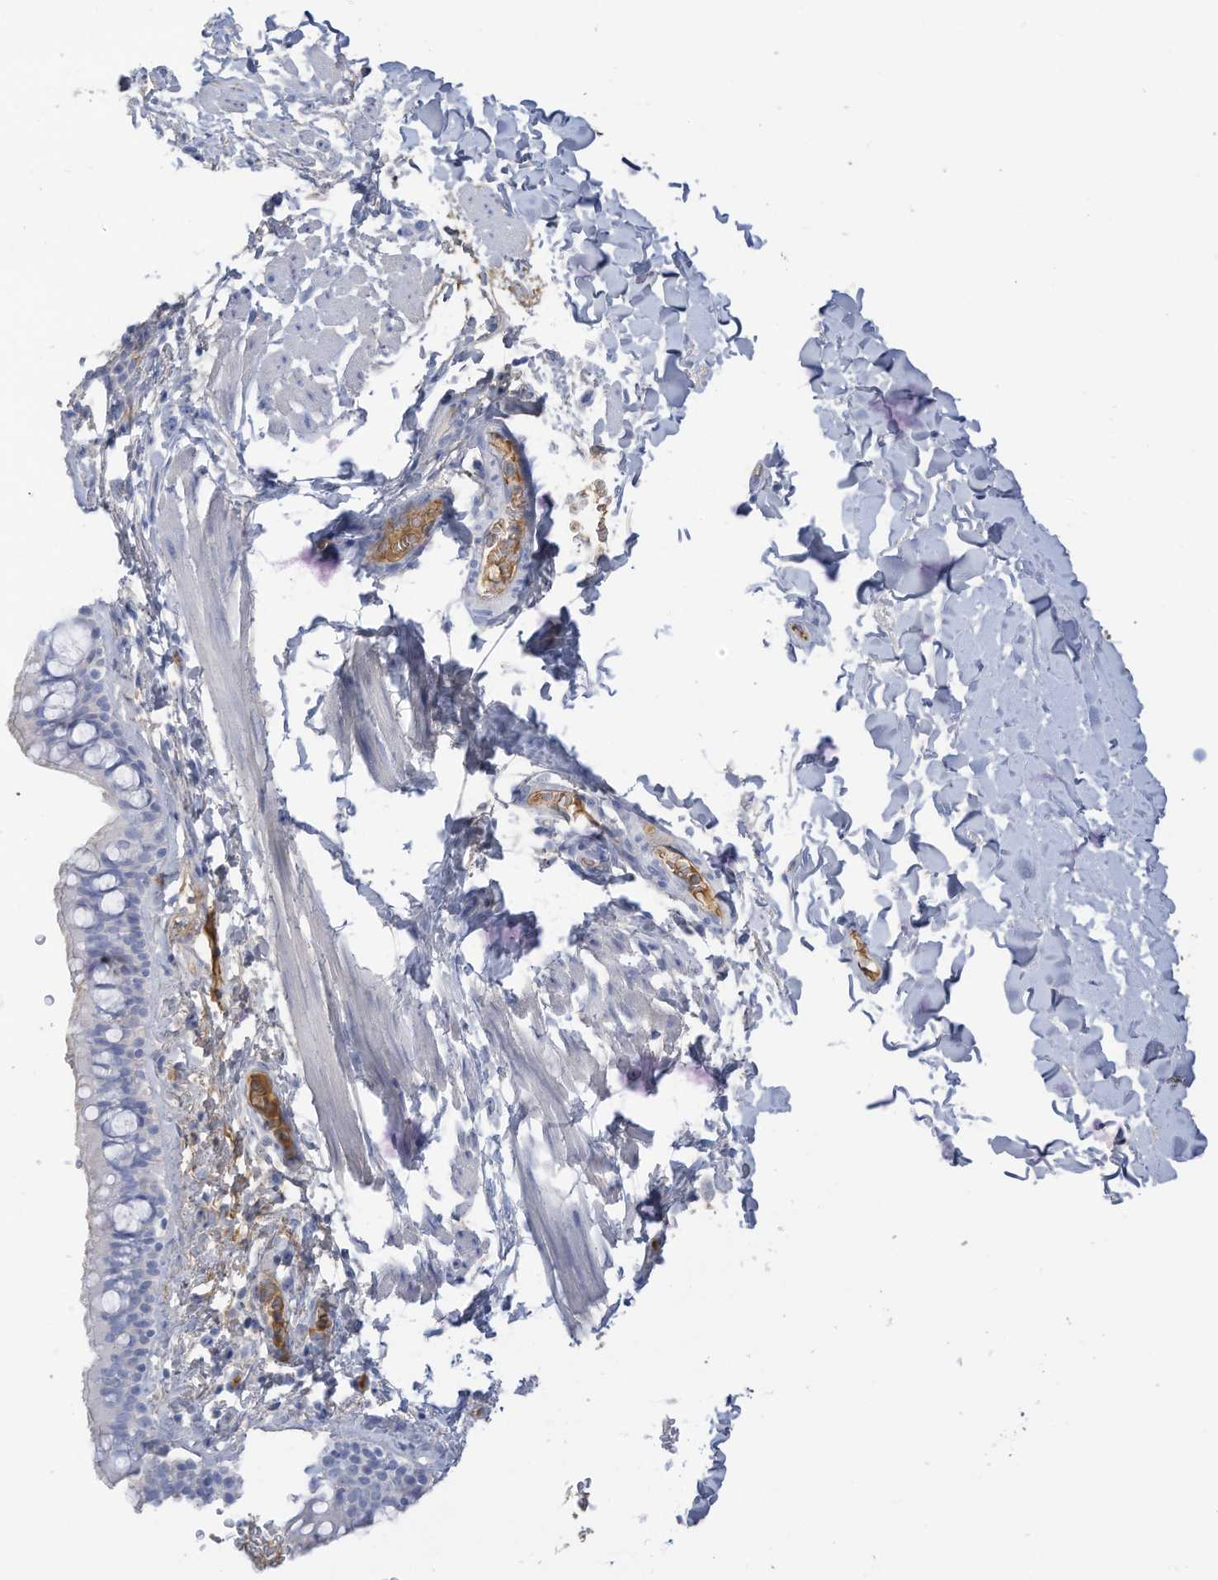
{"staining": {"intensity": "negative", "quantity": "none", "location": "none"}, "tissue": "bronchus", "cell_type": "Respiratory epithelial cells", "image_type": "normal", "snomed": [{"axis": "morphology", "description": "Normal tissue, NOS"}, {"axis": "topography", "description": "Cartilage tissue"}, {"axis": "topography", "description": "Bronchus"}], "caption": "Immunohistochemical staining of normal bronchus demonstrates no significant staining in respiratory epithelial cells. The staining is performed using DAB brown chromogen with nuclei counter-stained in using hematoxylin.", "gene": "HSD17B13", "patient": {"sex": "female", "age": 36}}